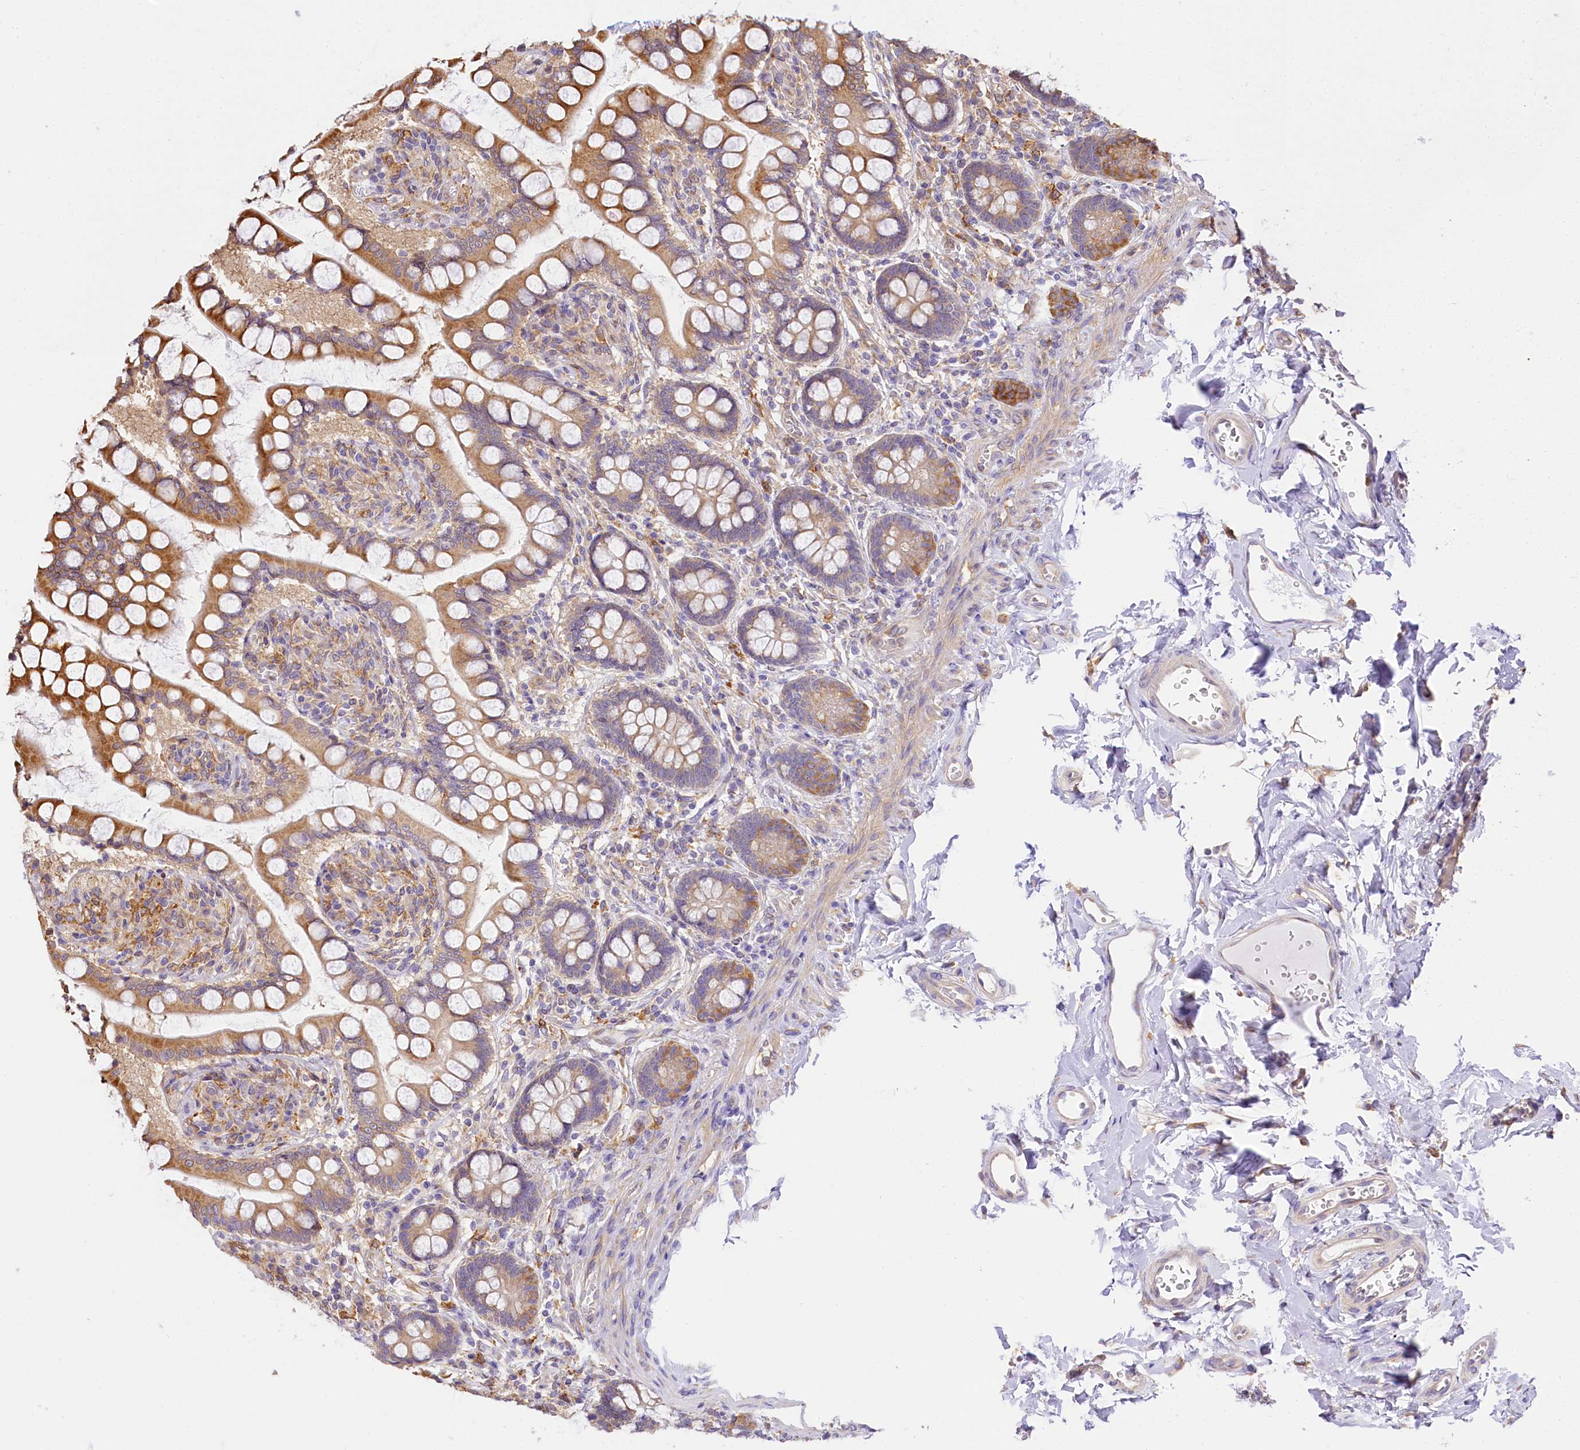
{"staining": {"intensity": "strong", "quantity": ">75%", "location": "cytoplasmic/membranous"}, "tissue": "small intestine", "cell_type": "Glandular cells", "image_type": "normal", "snomed": [{"axis": "morphology", "description": "Normal tissue, NOS"}, {"axis": "topography", "description": "Small intestine"}], "caption": "This histopathology image displays unremarkable small intestine stained with IHC to label a protein in brown. The cytoplasmic/membranous of glandular cells show strong positivity for the protein. Nuclei are counter-stained blue.", "gene": "PPIP5K2", "patient": {"sex": "male", "age": 52}}